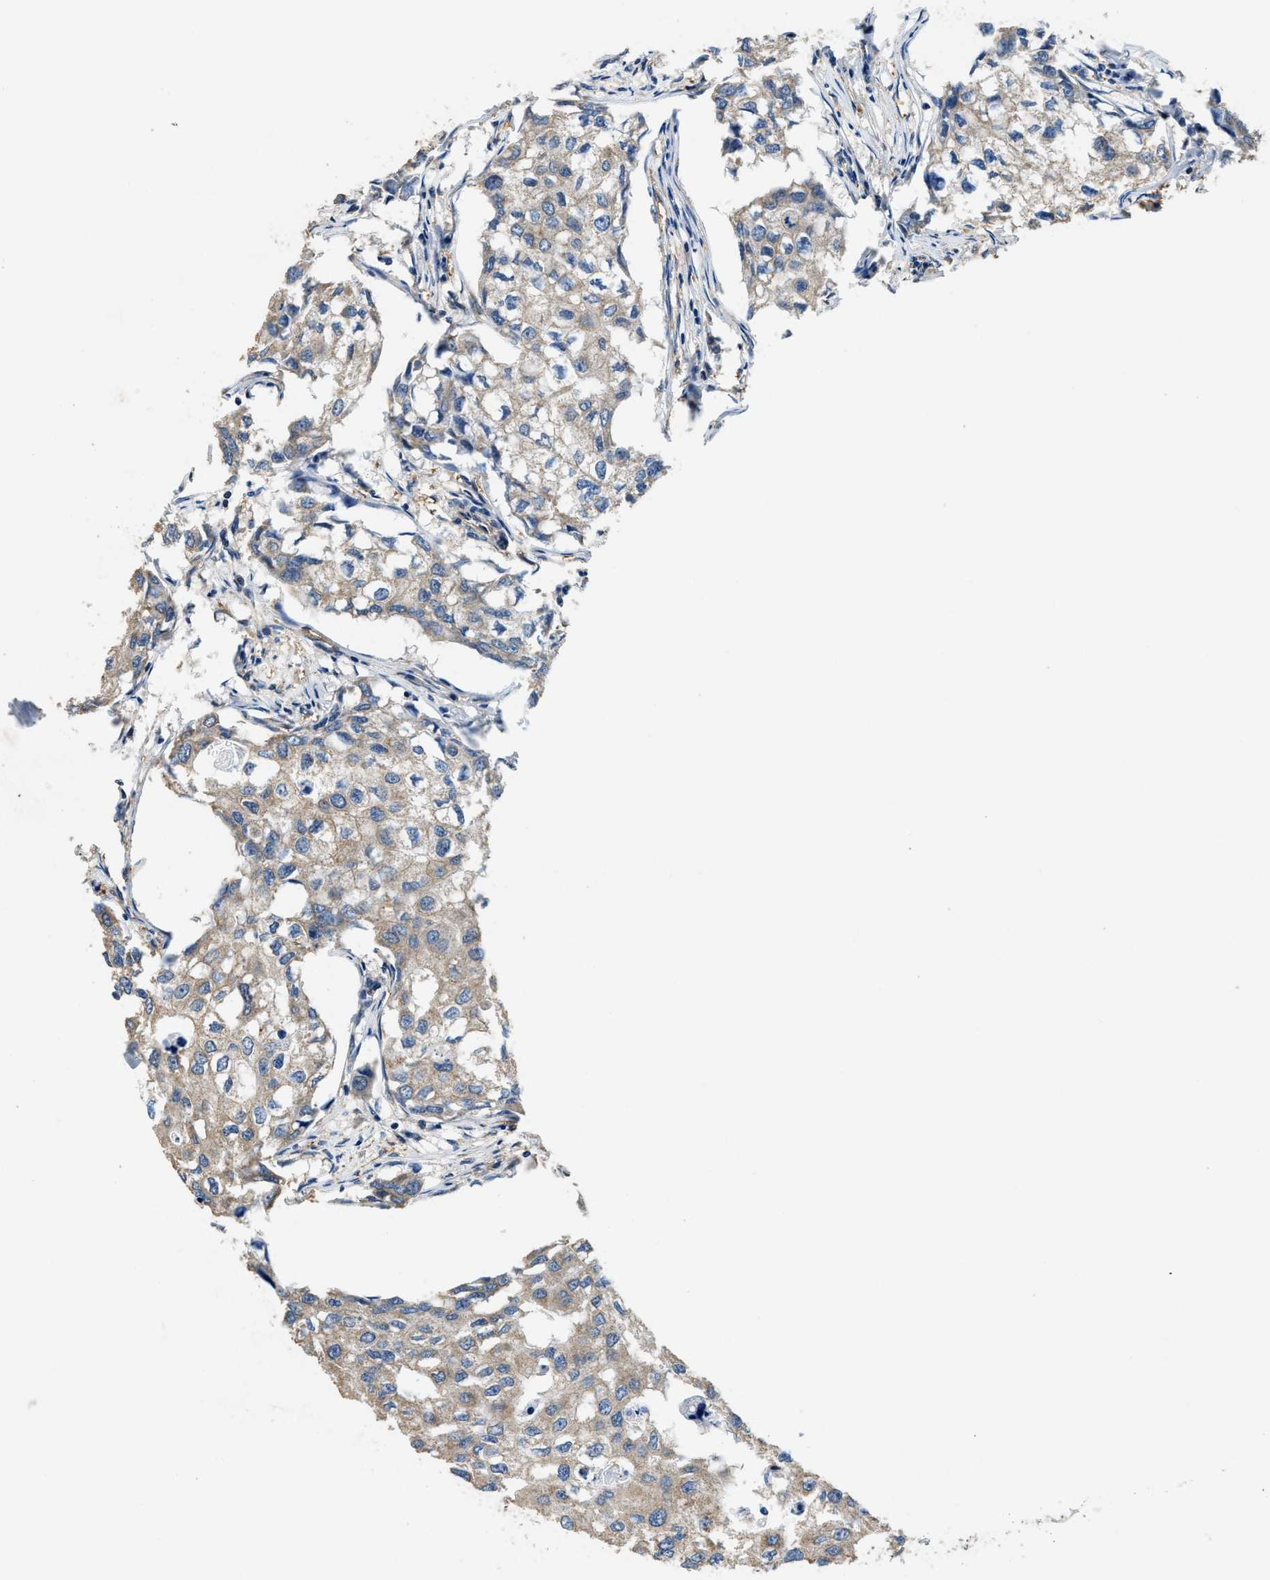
{"staining": {"intensity": "moderate", "quantity": ">75%", "location": "cytoplasmic/membranous"}, "tissue": "breast cancer", "cell_type": "Tumor cells", "image_type": "cancer", "snomed": [{"axis": "morphology", "description": "Duct carcinoma"}, {"axis": "topography", "description": "Breast"}], "caption": "A photomicrograph of breast cancer (infiltrating ductal carcinoma) stained for a protein exhibits moderate cytoplasmic/membranous brown staining in tumor cells. Ihc stains the protein of interest in brown and the nuclei are stained blue.", "gene": "SSH2", "patient": {"sex": "female", "age": 27}}